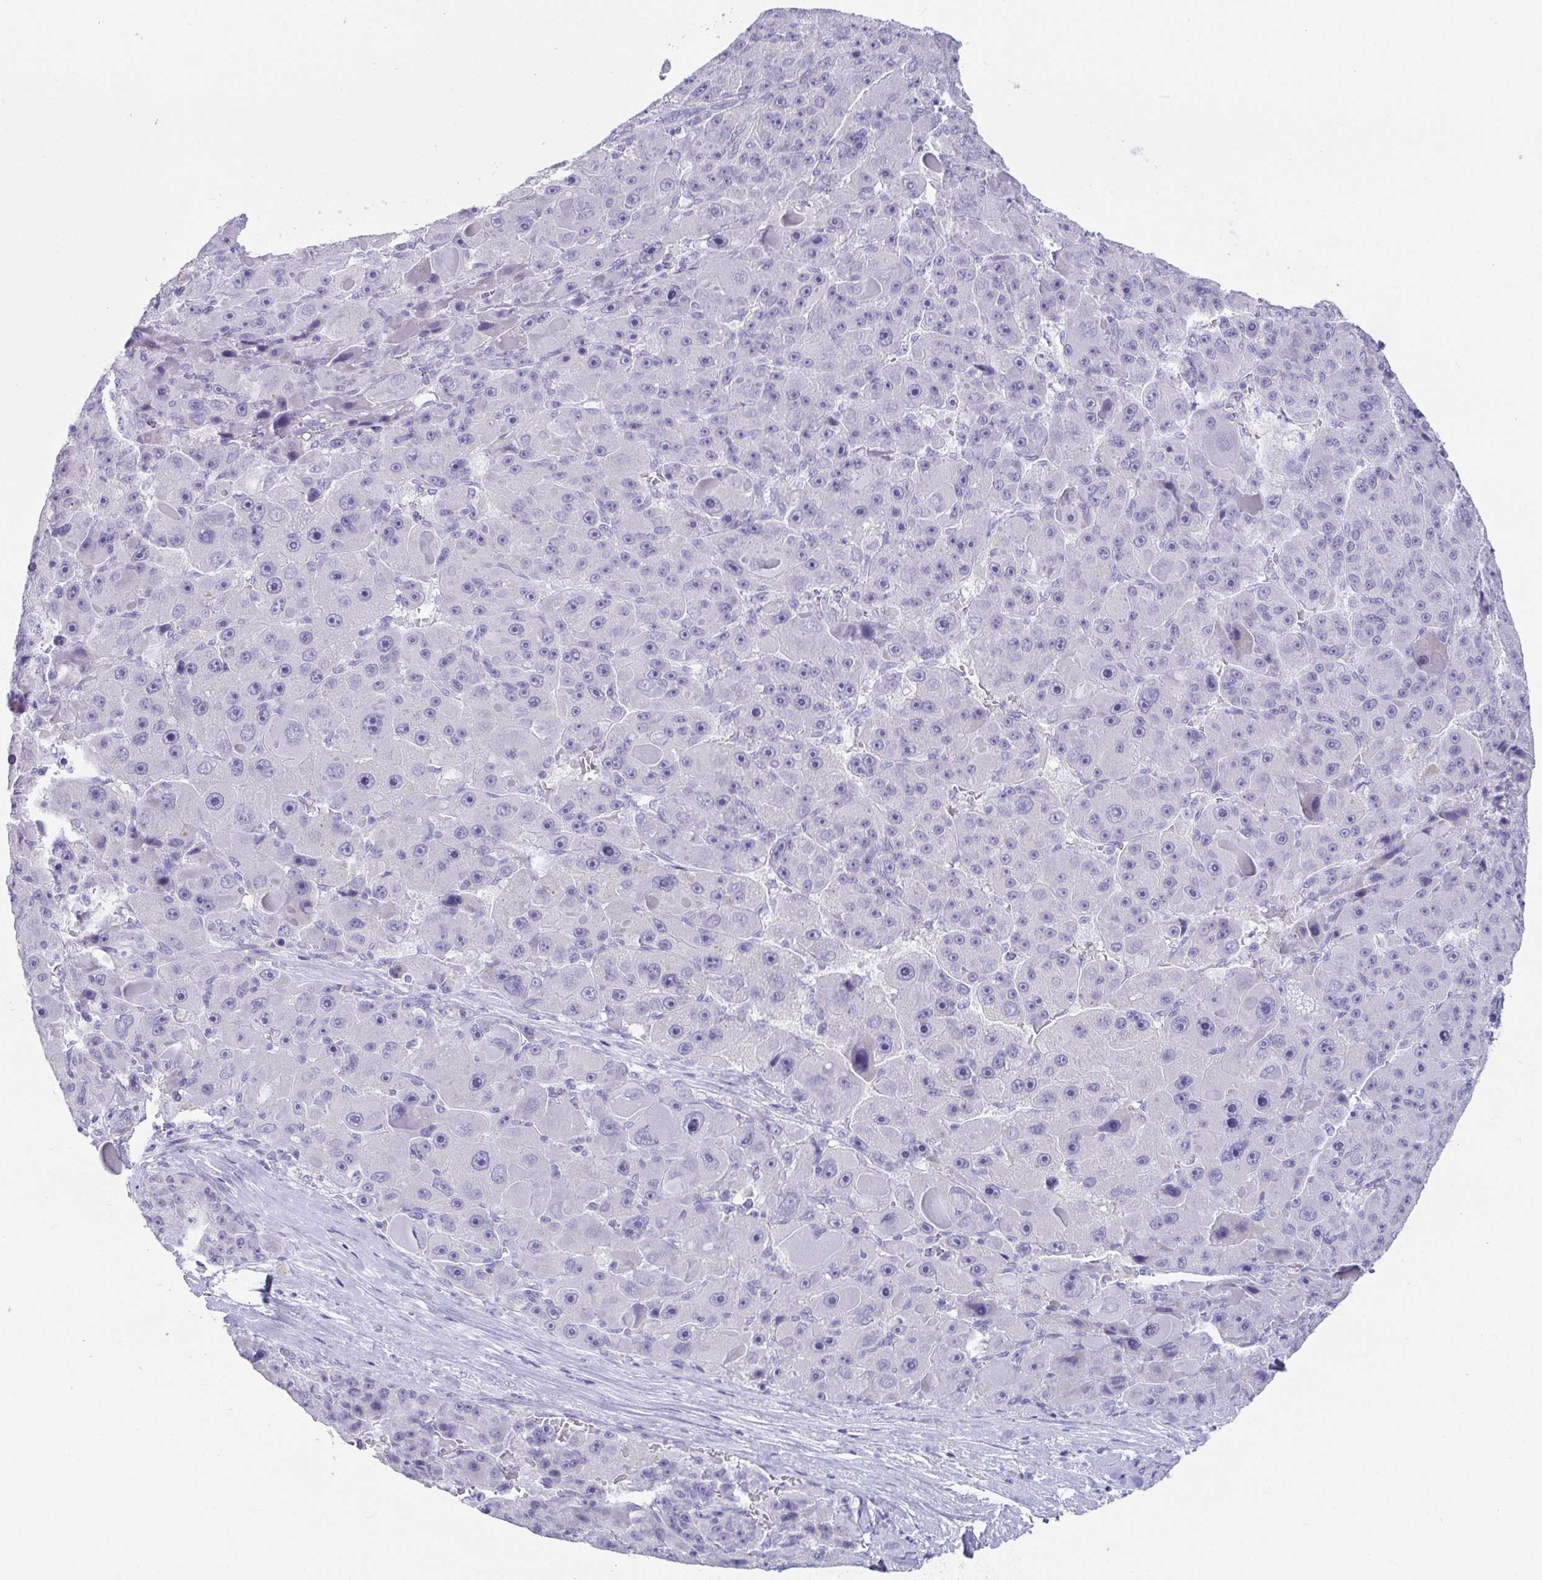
{"staining": {"intensity": "negative", "quantity": "none", "location": "none"}, "tissue": "liver cancer", "cell_type": "Tumor cells", "image_type": "cancer", "snomed": [{"axis": "morphology", "description": "Carcinoma, Hepatocellular, NOS"}, {"axis": "topography", "description": "Liver"}], "caption": "The histopathology image displays no staining of tumor cells in liver hepatocellular carcinoma. Brightfield microscopy of IHC stained with DAB (3,3'-diaminobenzidine) (brown) and hematoxylin (blue), captured at high magnification.", "gene": "PLA2G1B", "patient": {"sex": "male", "age": 76}}